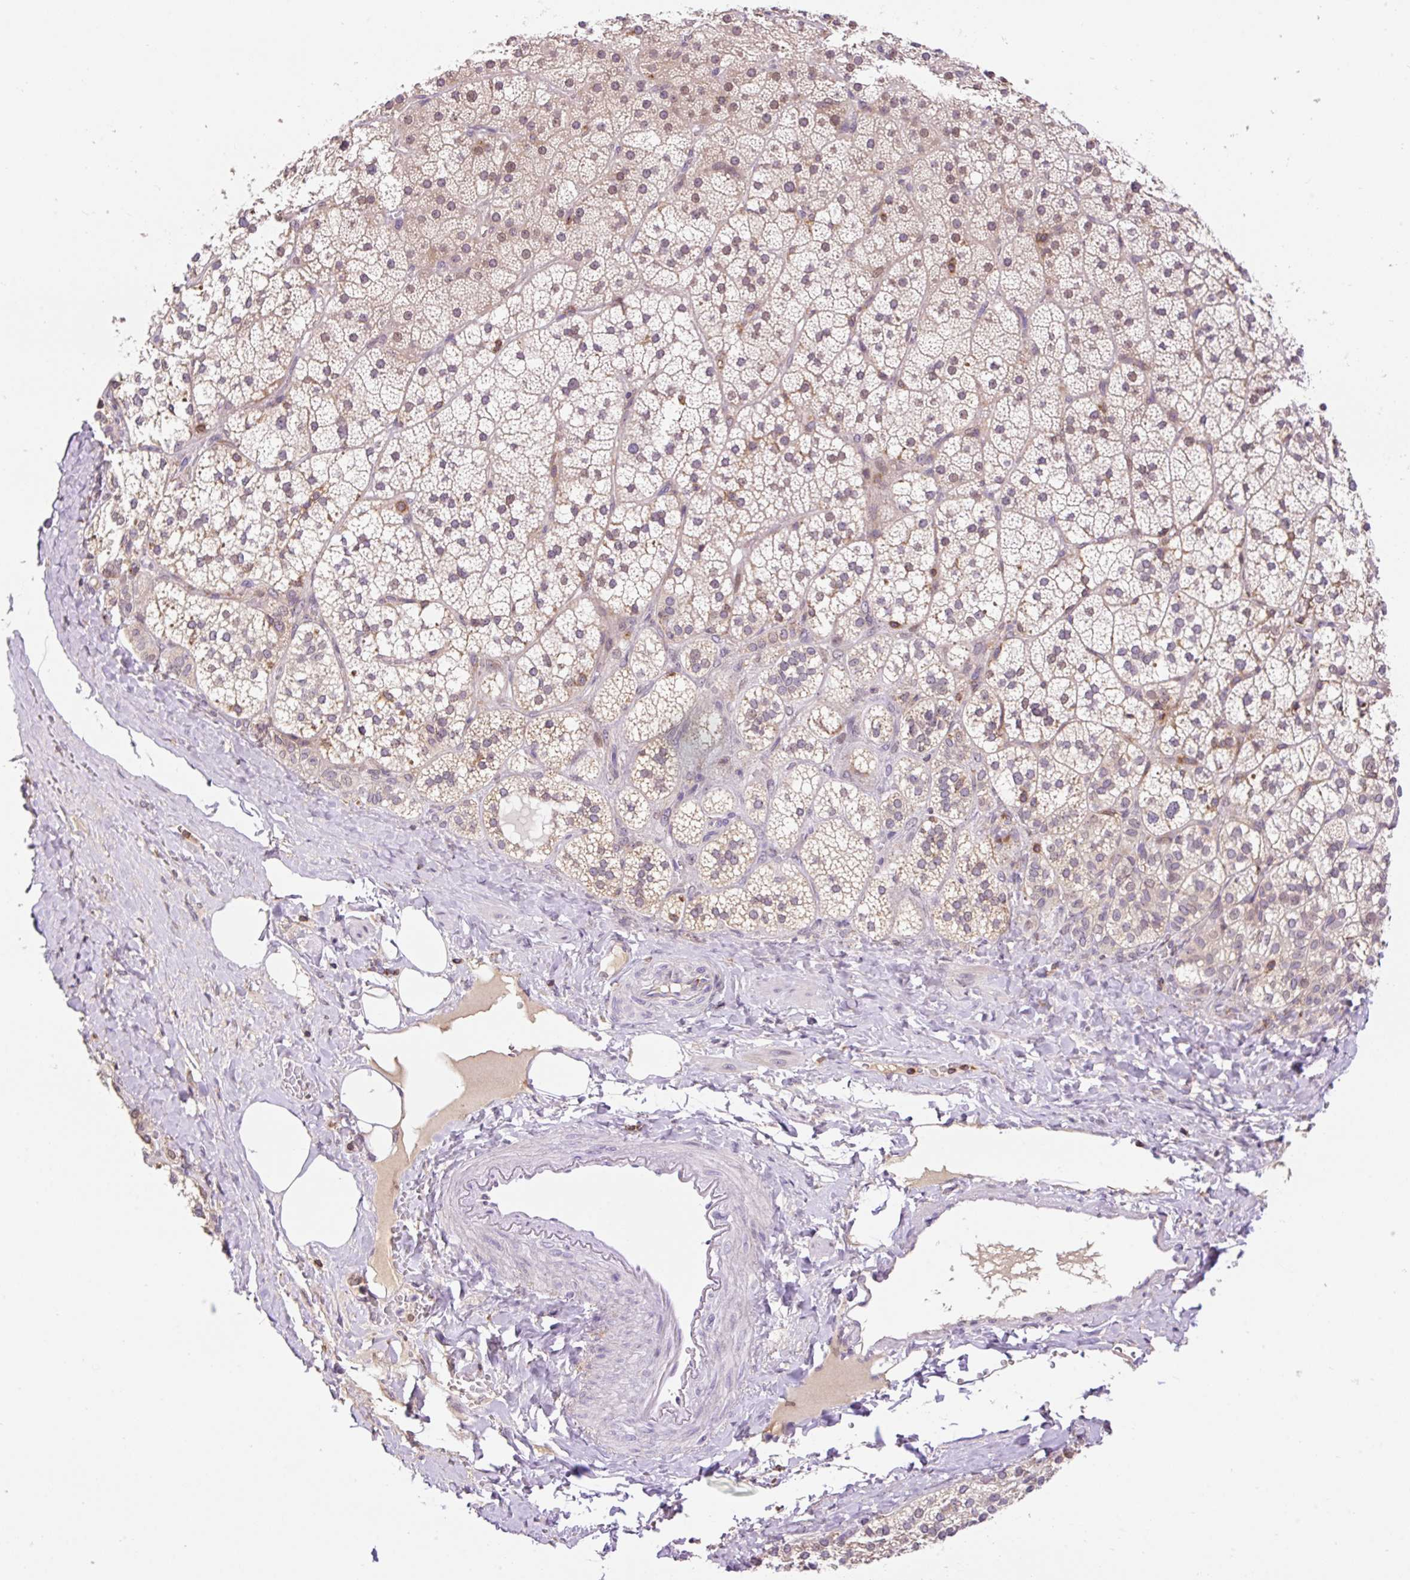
{"staining": {"intensity": "weak", "quantity": ">75%", "location": "cytoplasmic/membranous"}, "tissue": "adrenal gland", "cell_type": "Glandular cells", "image_type": "normal", "snomed": [{"axis": "morphology", "description": "Normal tissue, NOS"}, {"axis": "topography", "description": "Adrenal gland"}], "caption": "Protein staining reveals weak cytoplasmic/membranous staining in approximately >75% of glandular cells in benign adrenal gland.", "gene": "CARD11", "patient": {"sex": "male", "age": 53}}